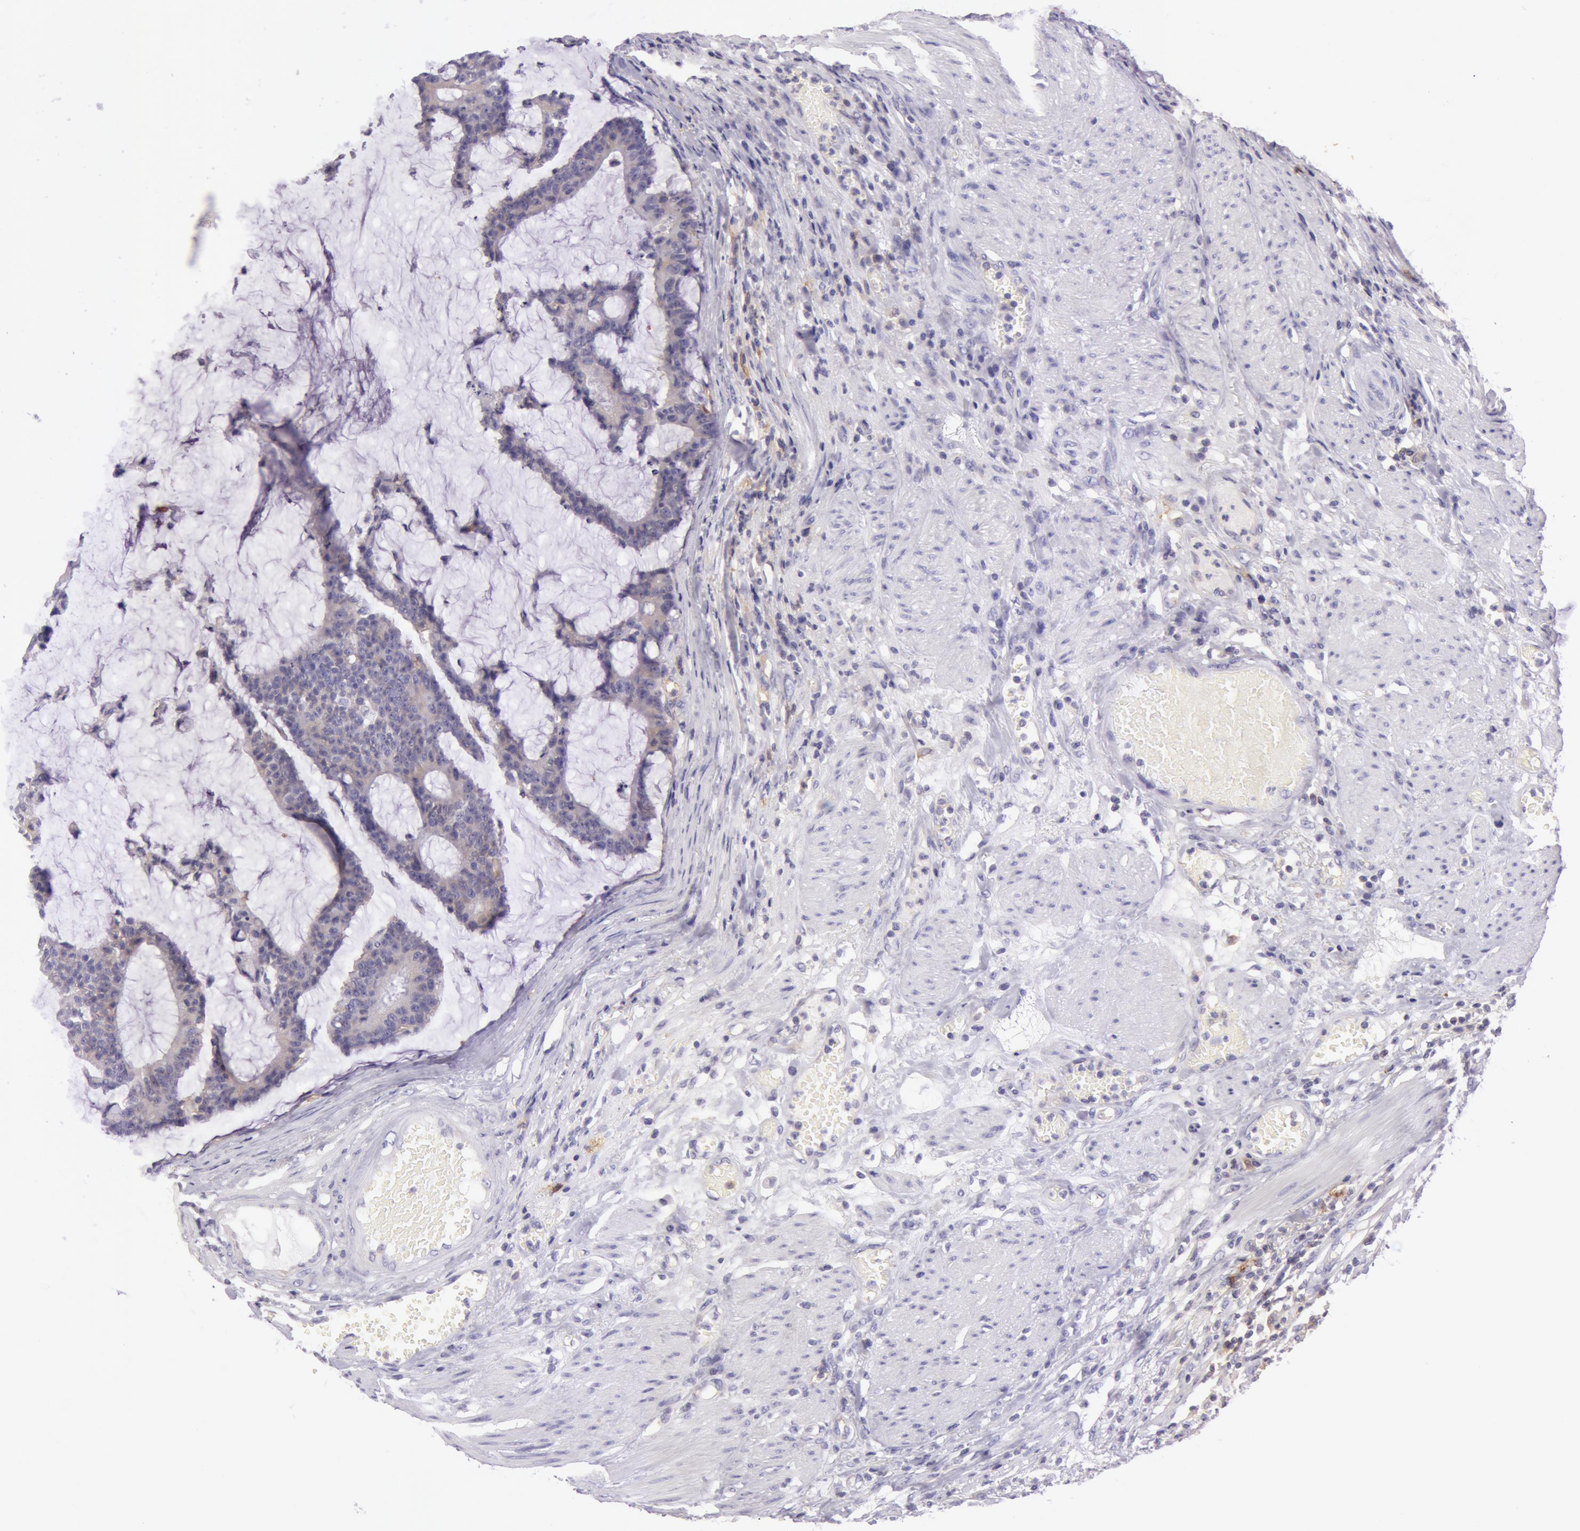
{"staining": {"intensity": "weak", "quantity": "25%-75%", "location": "cytoplasmic/membranous"}, "tissue": "colorectal cancer", "cell_type": "Tumor cells", "image_type": "cancer", "snomed": [{"axis": "morphology", "description": "Adenocarcinoma, NOS"}, {"axis": "topography", "description": "Colon"}], "caption": "Protein staining of adenocarcinoma (colorectal) tissue demonstrates weak cytoplasmic/membranous expression in about 25%-75% of tumor cells. (Brightfield microscopy of DAB IHC at high magnification).", "gene": "LY75", "patient": {"sex": "female", "age": 84}}